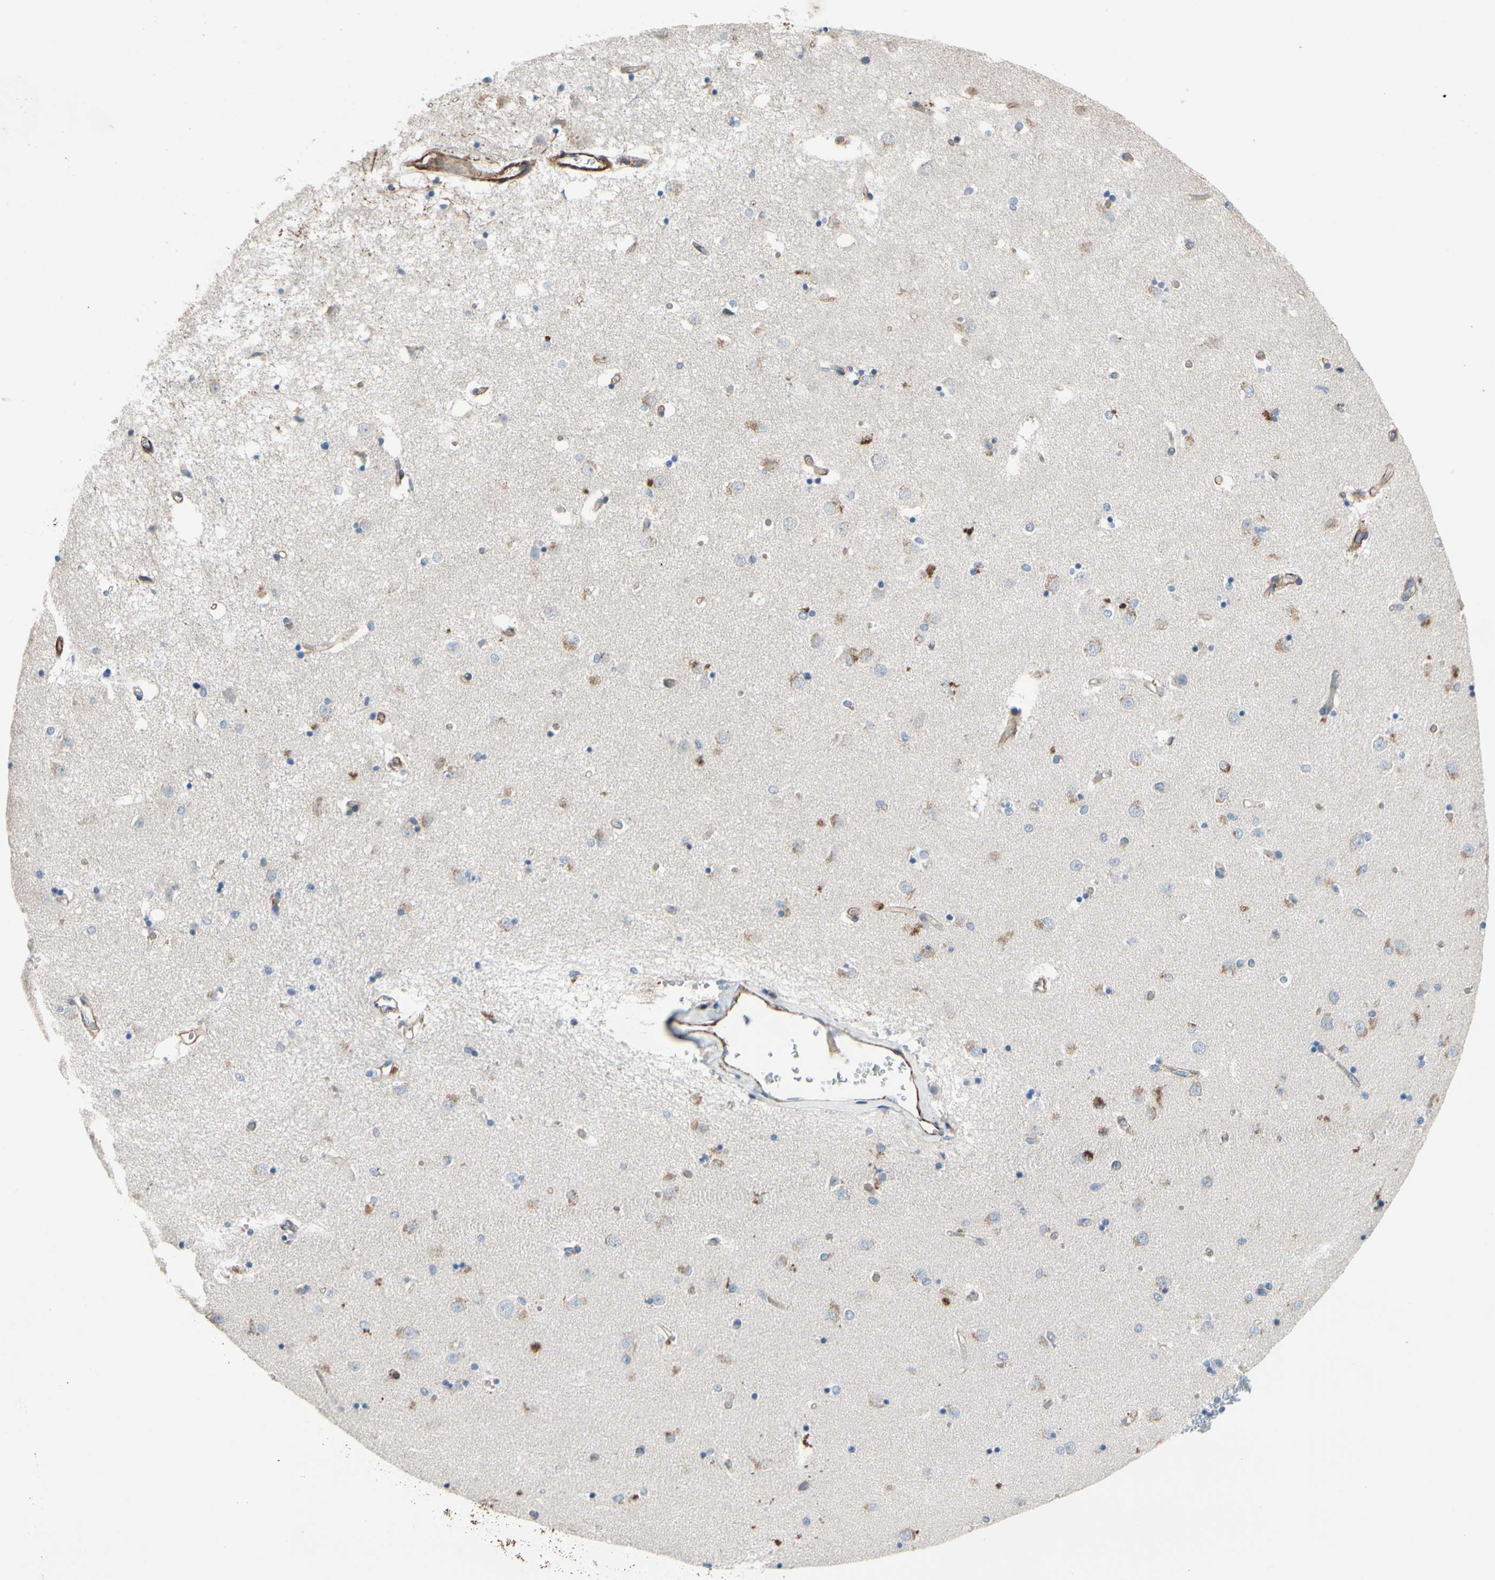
{"staining": {"intensity": "moderate", "quantity": "<25%", "location": "cytoplasmic/membranous"}, "tissue": "caudate", "cell_type": "Glial cells", "image_type": "normal", "snomed": [{"axis": "morphology", "description": "Normal tissue, NOS"}, {"axis": "topography", "description": "Lateral ventricle wall"}], "caption": "Immunohistochemistry (IHC) staining of benign caudate, which displays low levels of moderate cytoplasmic/membranous positivity in approximately <25% of glial cells indicating moderate cytoplasmic/membranous protein positivity. The staining was performed using DAB (3,3'-diaminobenzidine) (brown) for protein detection and nuclei were counterstained in hematoxylin (blue).", "gene": "TPM1", "patient": {"sex": "female", "age": 54}}